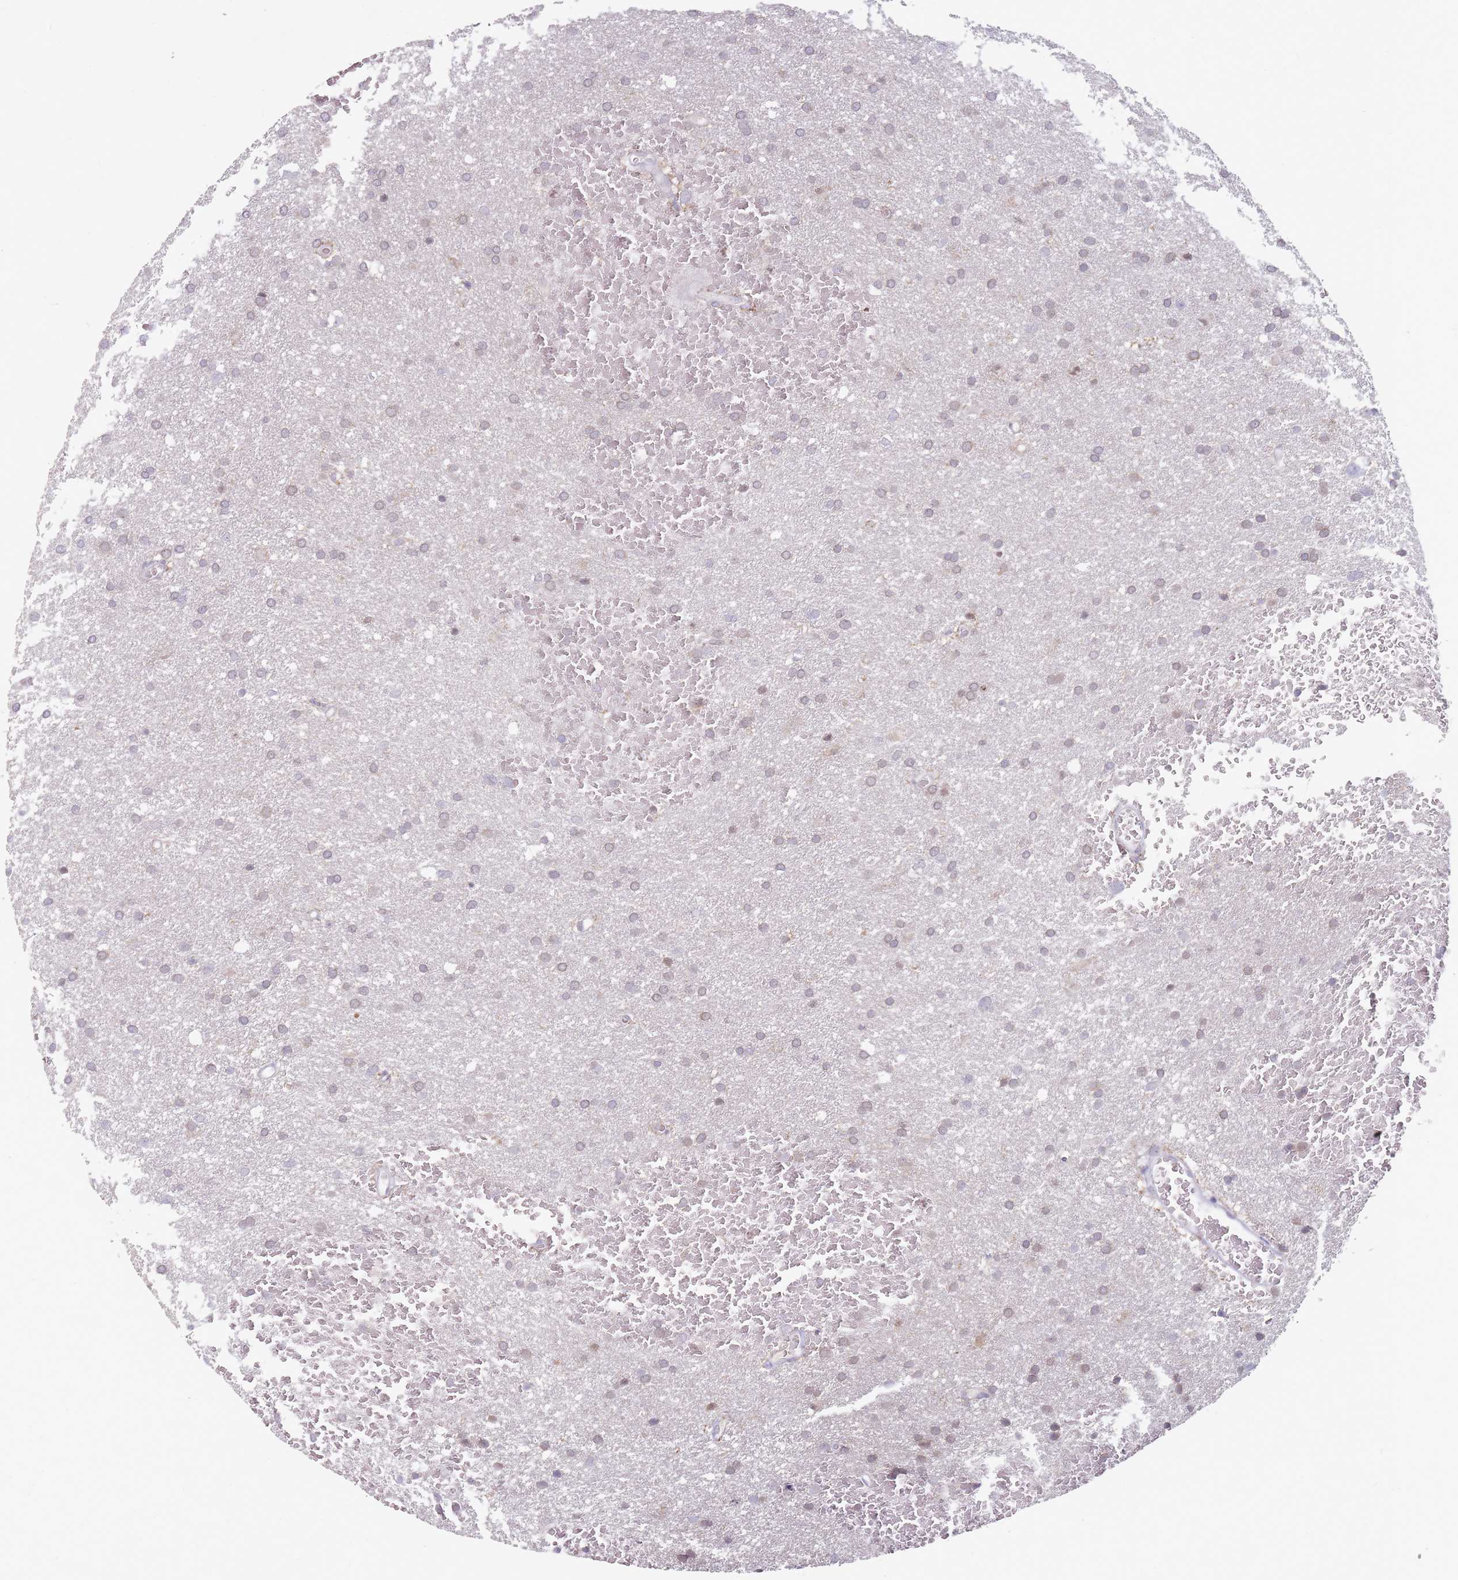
{"staining": {"intensity": "weak", "quantity": "<25%", "location": "nuclear"}, "tissue": "glioma", "cell_type": "Tumor cells", "image_type": "cancer", "snomed": [{"axis": "morphology", "description": "Glioma, malignant, High grade"}, {"axis": "topography", "description": "Cerebral cortex"}], "caption": "This is an immunohistochemistry photomicrograph of glioma. There is no expression in tumor cells.", "gene": "ARID3B", "patient": {"sex": "female", "age": 36}}